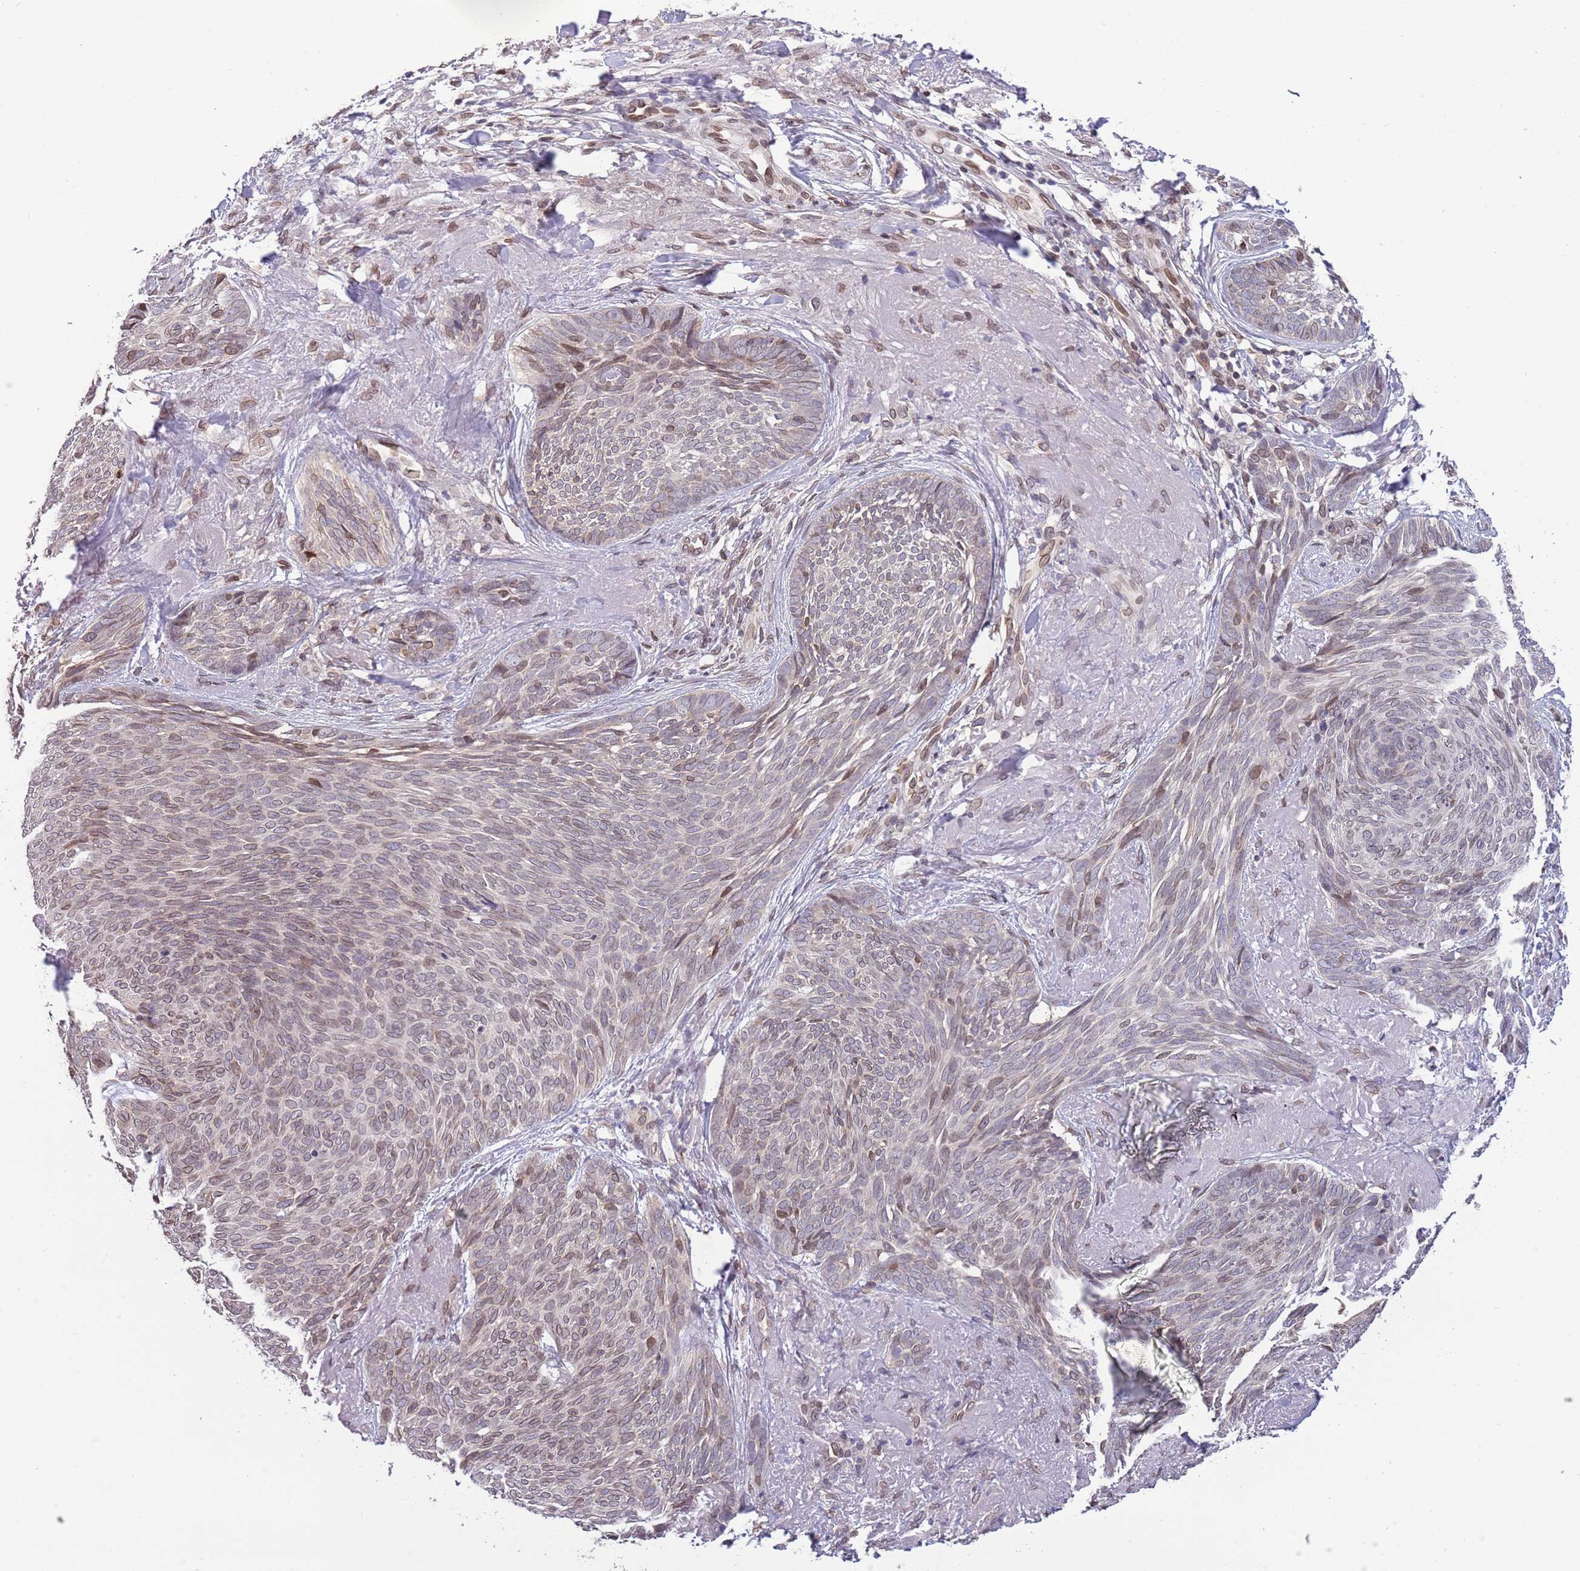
{"staining": {"intensity": "weak", "quantity": "<25%", "location": "nuclear"}, "tissue": "skin cancer", "cell_type": "Tumor cells", "image_type": "cancer", "snomed": [{"axis": "morphology", "description": "Basal cell carcinoma"}, {"axis": "topography", "description": "Skin"}], "caption": "Tumor cells show no significant protein staining in basal cell carcinoma (skin). Nuclei are stained in blue.", "gene": "ZNF665", "patient": {"sex": "female", "age": 86}}